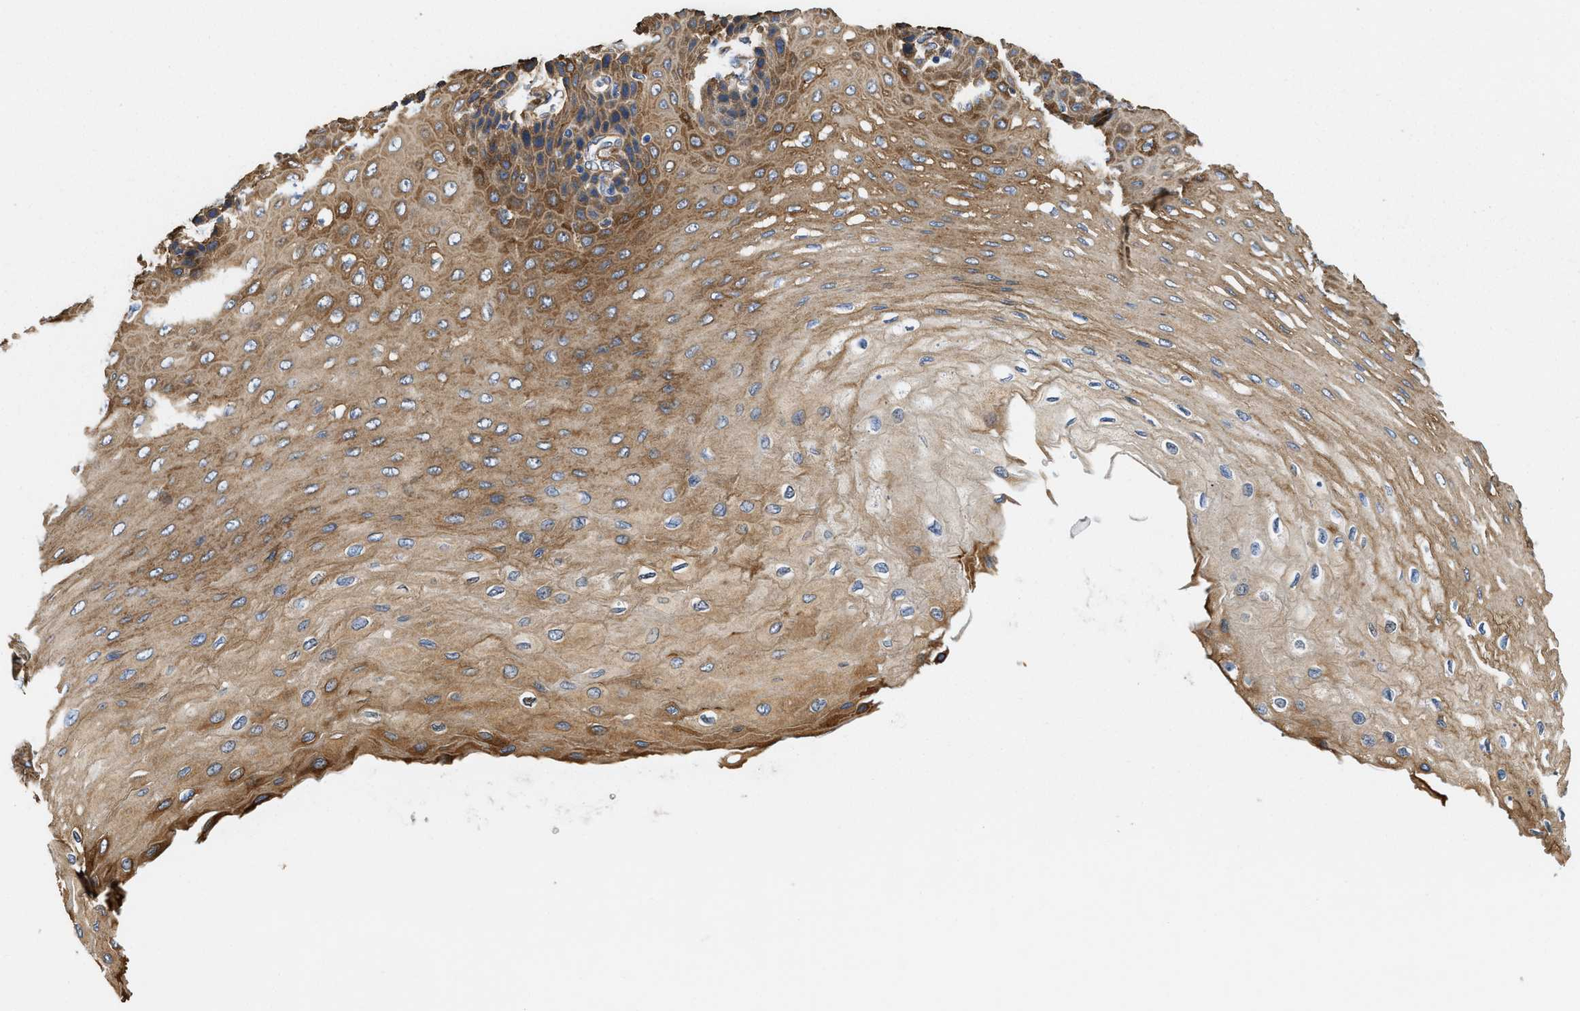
{"staining": {"intensity": "moderate", "quantity": ">75%", "location": "cytoplasmic/membranous"}, "tissue": "esophagus", "cell_type": "Squamous epithelial cells", "image_type": "normal", "snomed": [{"axis": "morphology", "description": "Normal tissue, NOS"}, {"axis": "topography", "description": "Esophagus"}], "caption": "IHC (DAB (3,3'-diaminobenzidine)) staining of normal esophagus reveals moderate cytoplasmic/membranous protein expression in about >75% of squamous epithelial cells. (IHC, brightfield microscopy, high magnification).", "gene": "RAPH1", "patient": {"sex": "female", "age": 72}}